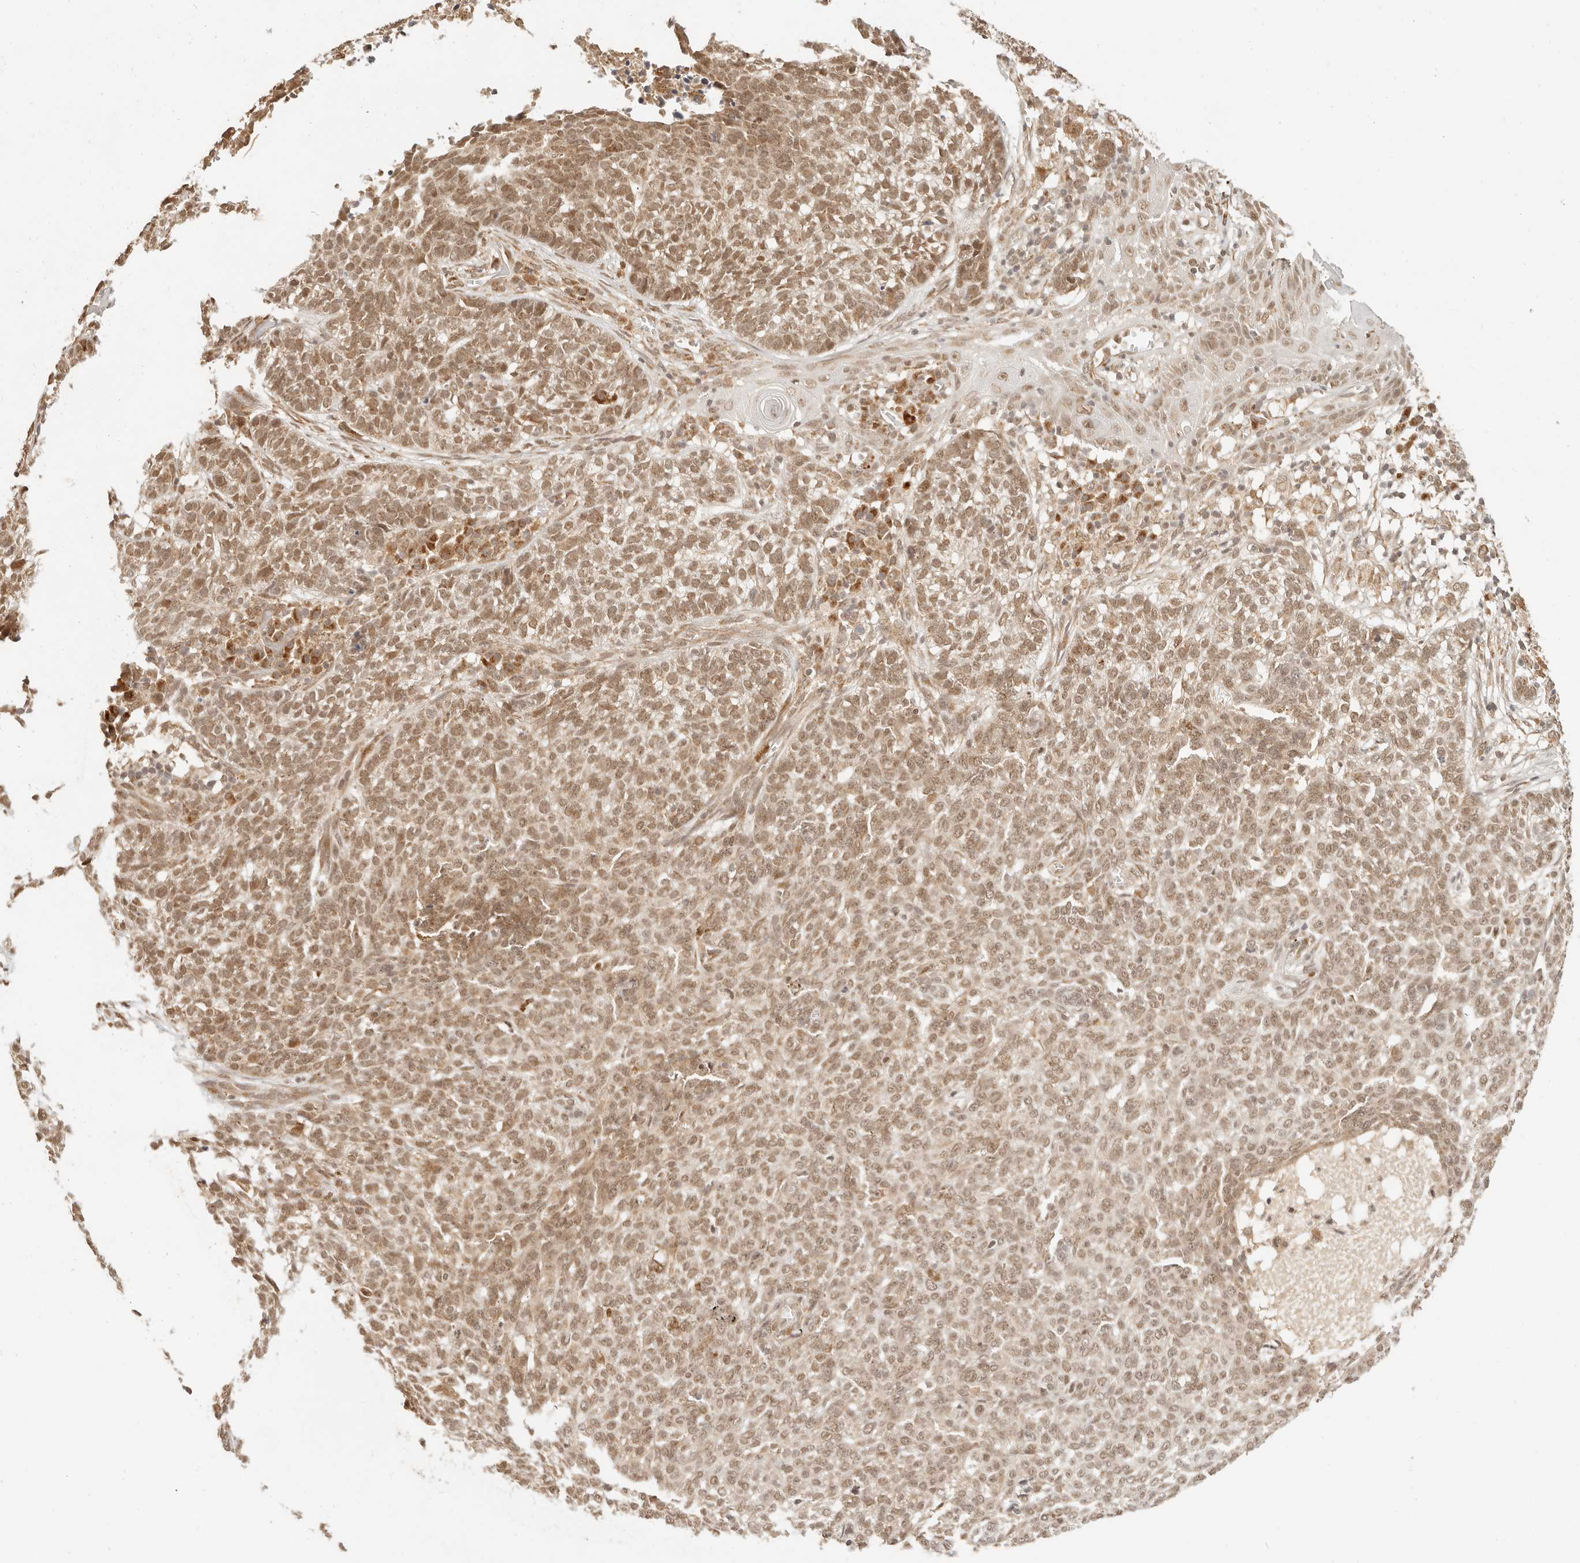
{"staining": {"intensity": "moderate", "quantity": ">75%", "location": "nuclear"}, "tissue": "skin cancer", "cell_type": "Tumor cells", "image_type": "cancer", "snomed": [{"axis": "morphology", "description": "Basal cell carcinoma"}, {"axis": "topography", "description": "Skin"}], "caption": "Skin cancer stained with a brown dye displays moderate nuclear positive positivity in approximately >75% of tumor cells.", "gene": "INTS11", "patient": {"sex": "male", "age": 85}}